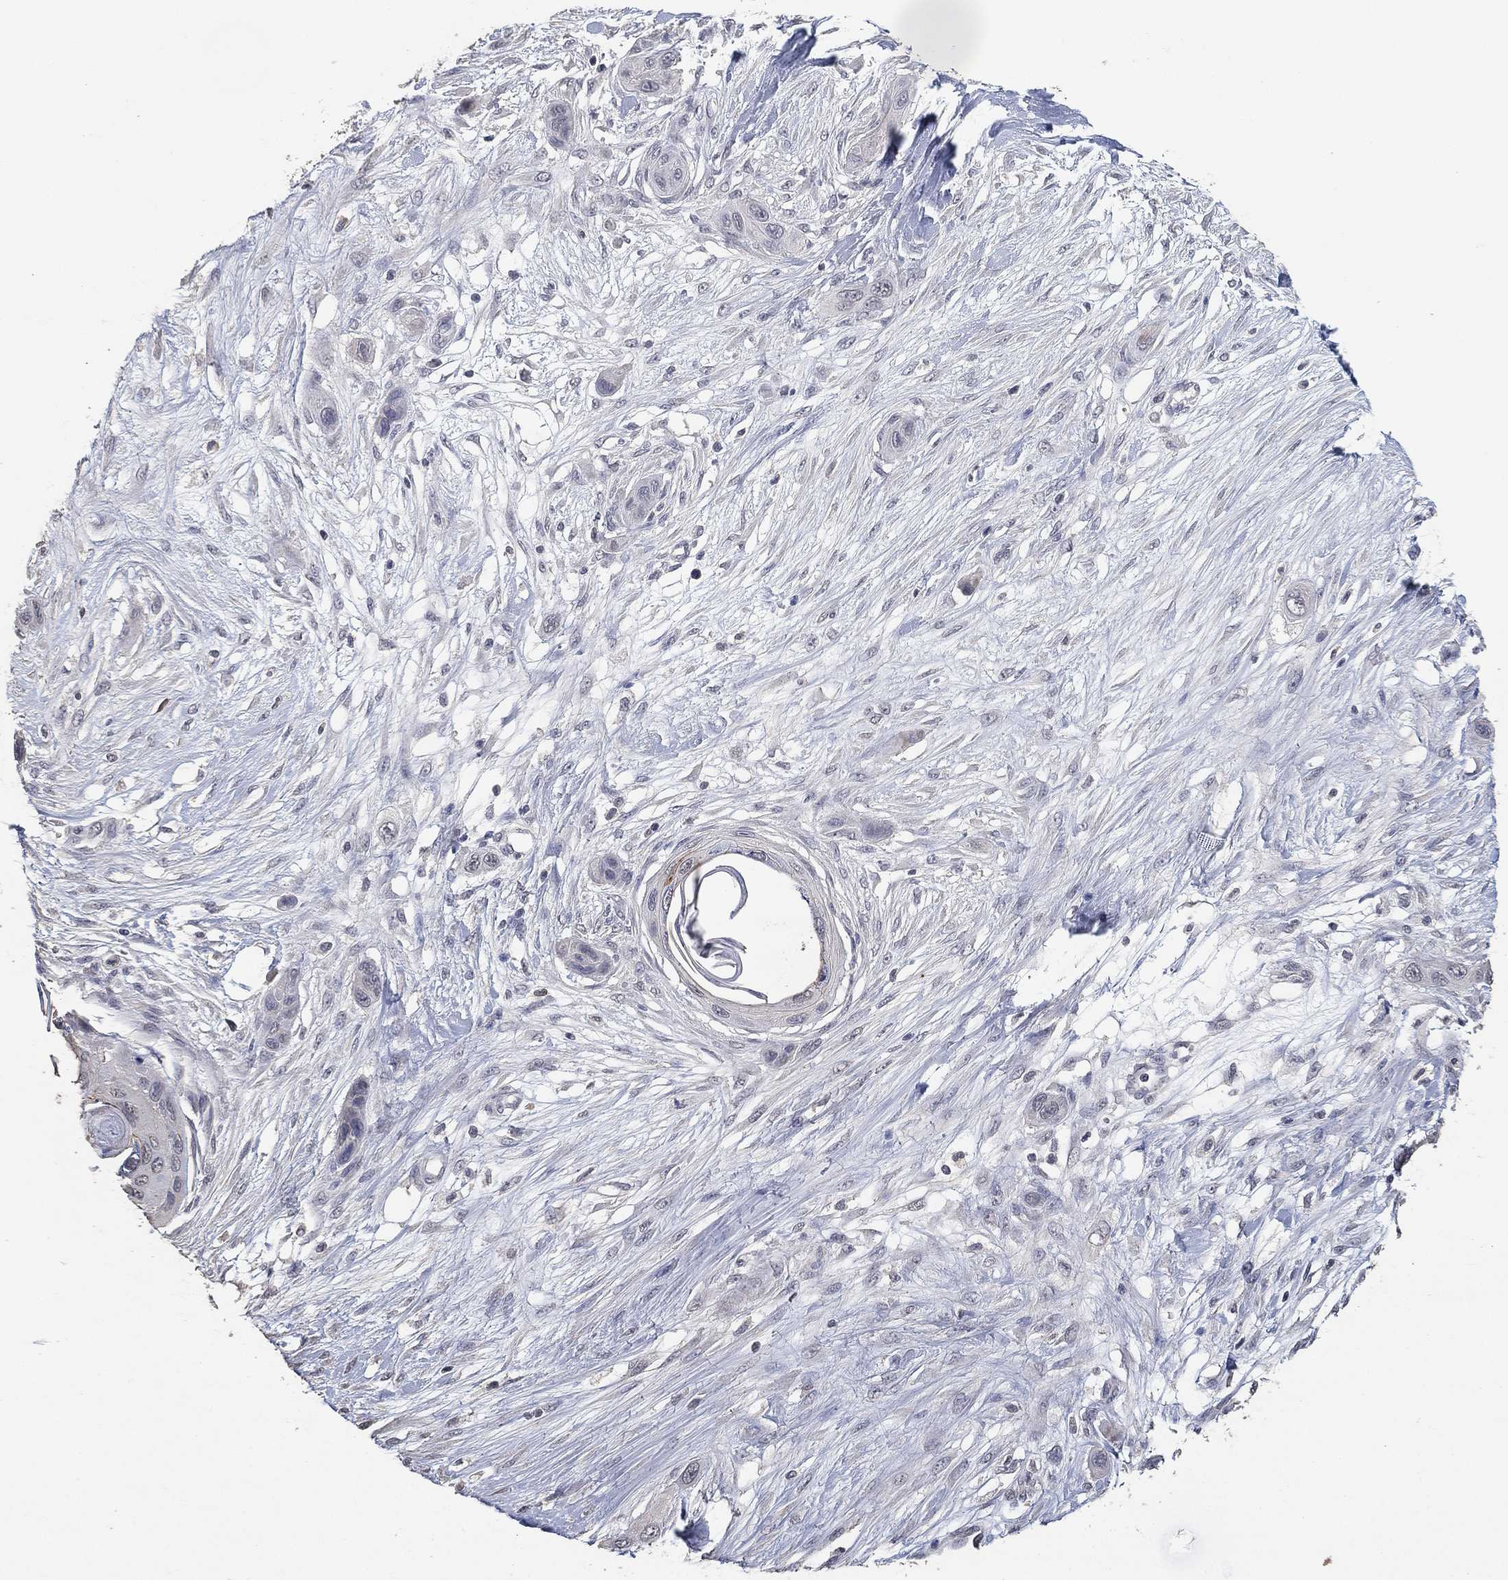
{"staining": {"intensity": "negative", "quantity": "none", "location": "none"}, "tissue": "skin cancer", "cell_type": "Tumor cells", "image_type": "cancer", "snomed": [{"axis": "morphology", "description": "Squamous cell carcinoma, NOS"}, {"axis": "topography", "description": "Skin"}], "caption": "IHC micrograph of neoplastic tissue: squamous cell carcinoma (skin) stained with DAB (3,3'-diaminobenzidine) shows no significant protein expression in tumor cells. (DAB (3,3'-diaminobenzidine) immunohistochemistry (IHC) visualized using brightfield microscopy, high magnification).", "gene": "DSG1", "patient": {"sex": "male", "age": 79}}